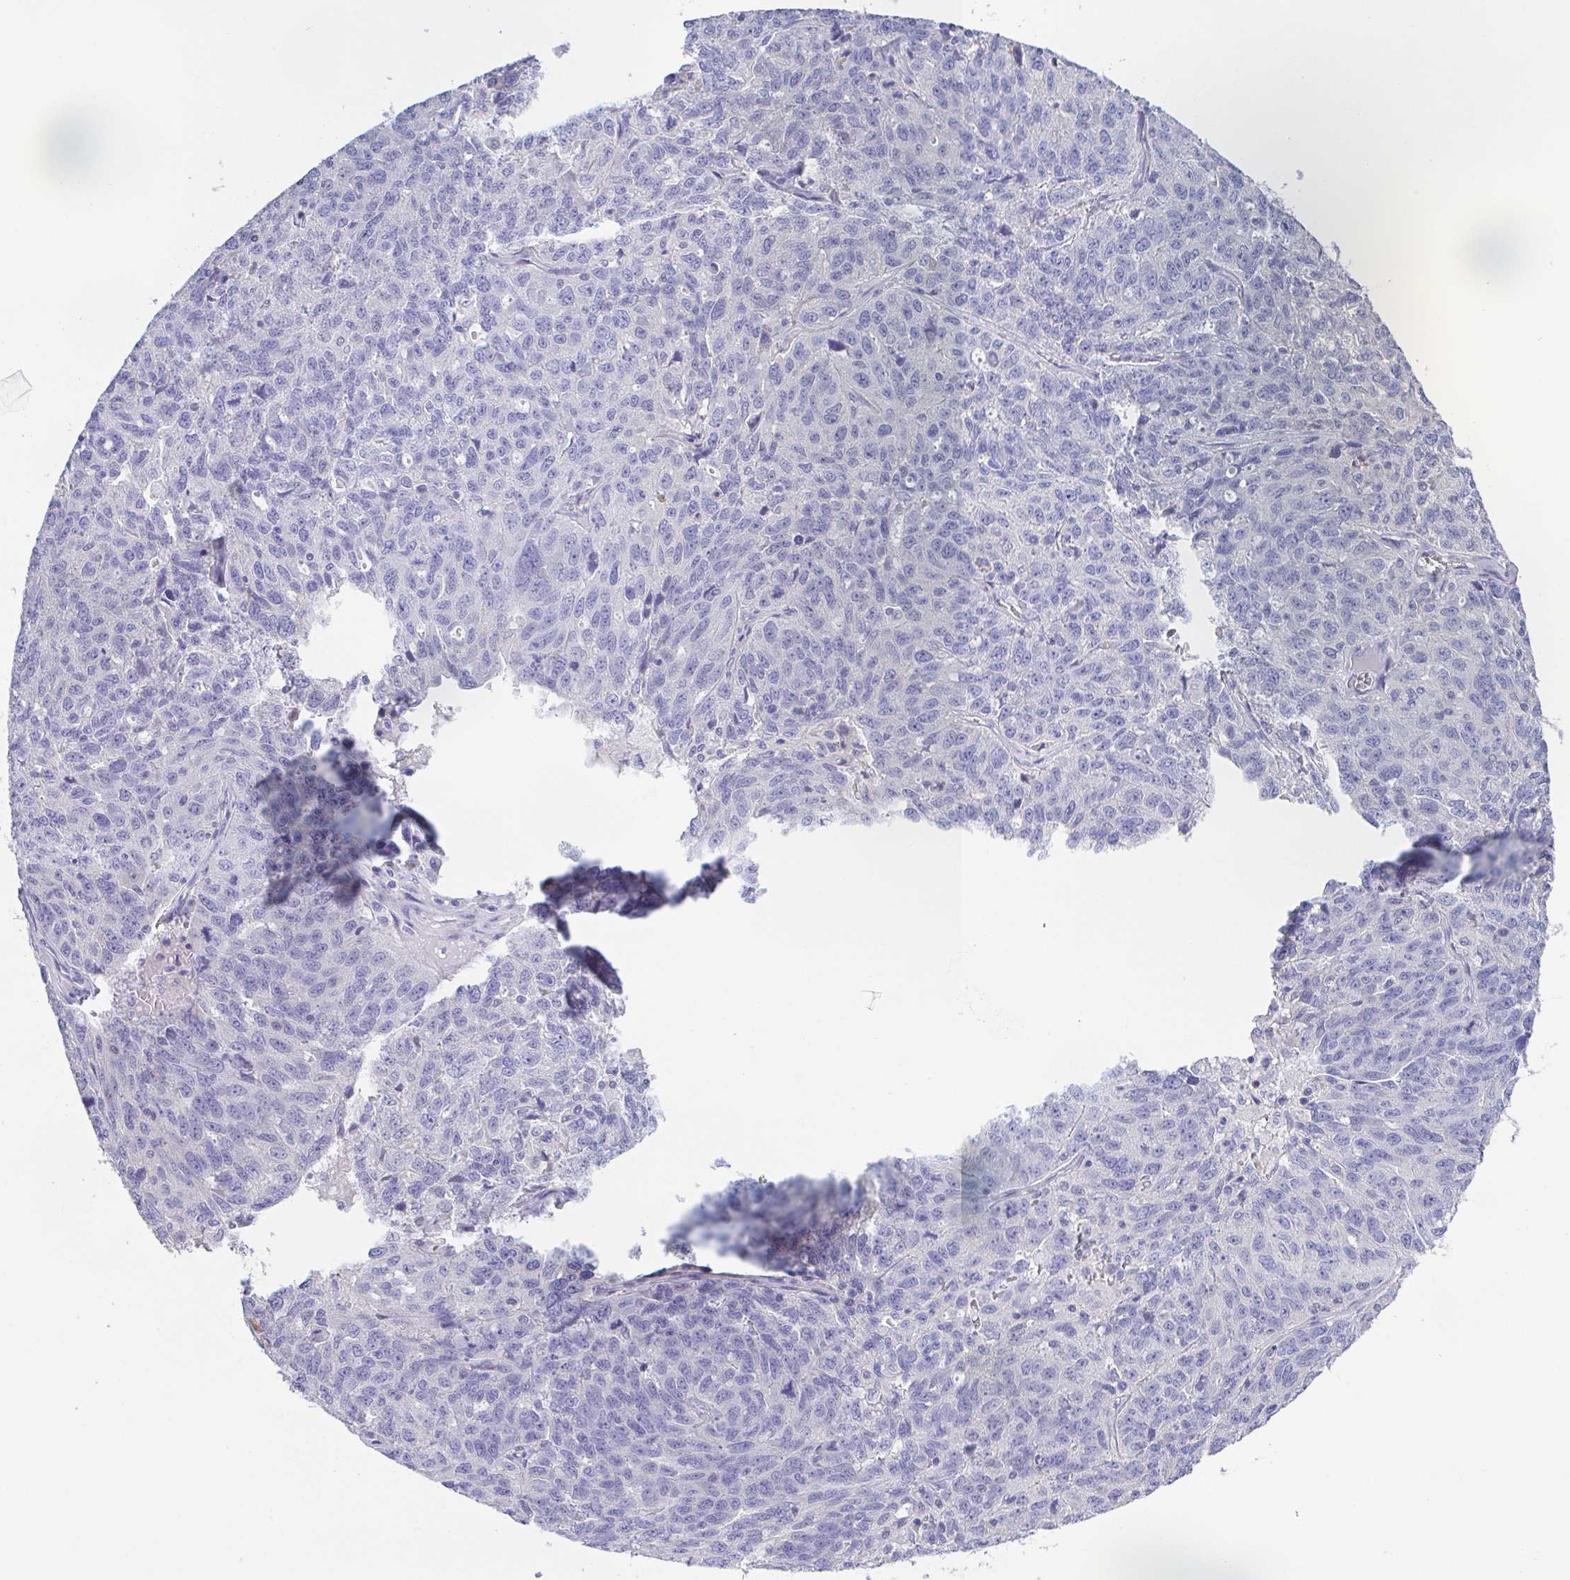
{"staining": {"intensity": "negative", "quantity": "none", "location": "none"}, "tissue": "ovarian cancer", "cell_type": "Tumor cells", "image_type": "cancer", "snomed": [{"axis": "morphology", "description": "Cystadenocarcinoma, serous, NOS"}, {"axis": "topography", "description": "Ovary"}], "caption": "Tumor cells are negative for protein expression in human ovarian cancer (serous cystadenocarcinoma). Brightfield microscopy of immunohistochemistry (IHC) stained with DAB (3,3'-diaminobenzidine) (brown) and hematoxylin (blue), captured at high magnification.", "gene": "PKDREJ", "patient": {"sex": "female", "age": 71}}